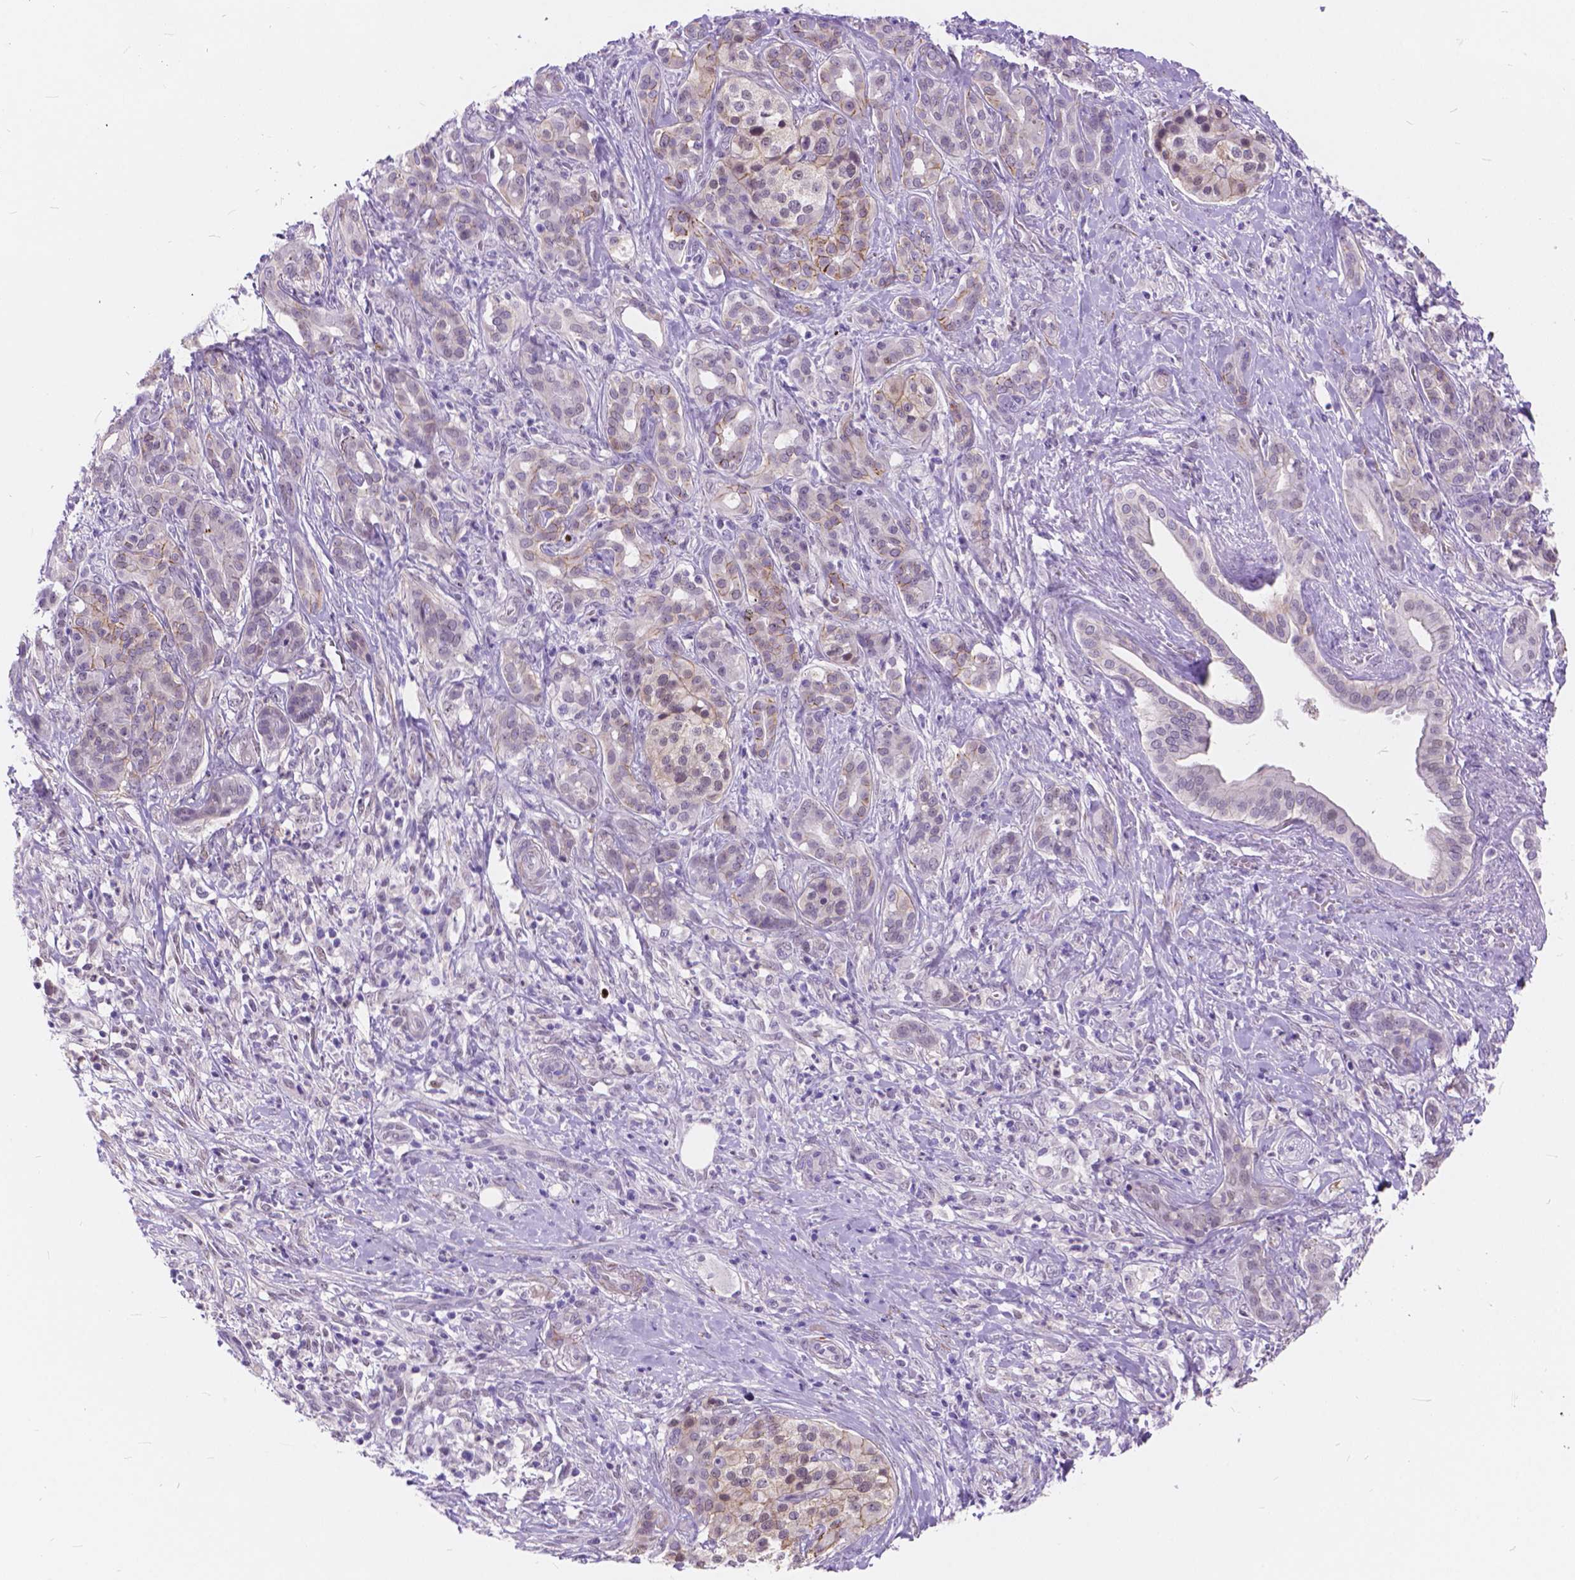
{"staining": {"intensity": "negative", "quantity": "none", "location": "none"}, "tissue": "pancreatic cancer", "cell_type": "Tumor cells", "image_type": "cancer", "snomed": [{"axis": "morphology", "description": "Normal tissue, NOS"}, {"axis": "morphology", "description": "Inflammation, NOS"}, {"axis": "morphology", "description": "Adenocarcinoma, NOS"}, {"axis": "topography", "description": "Pancreas"}], "caption": "A high-resolution photomicrograph shows IHC staining of pancreatic cancer, which displays no significant staining in tumor cells.", "gene": "MAN2C1", "patient": {"sex": "male", "age": 57}}